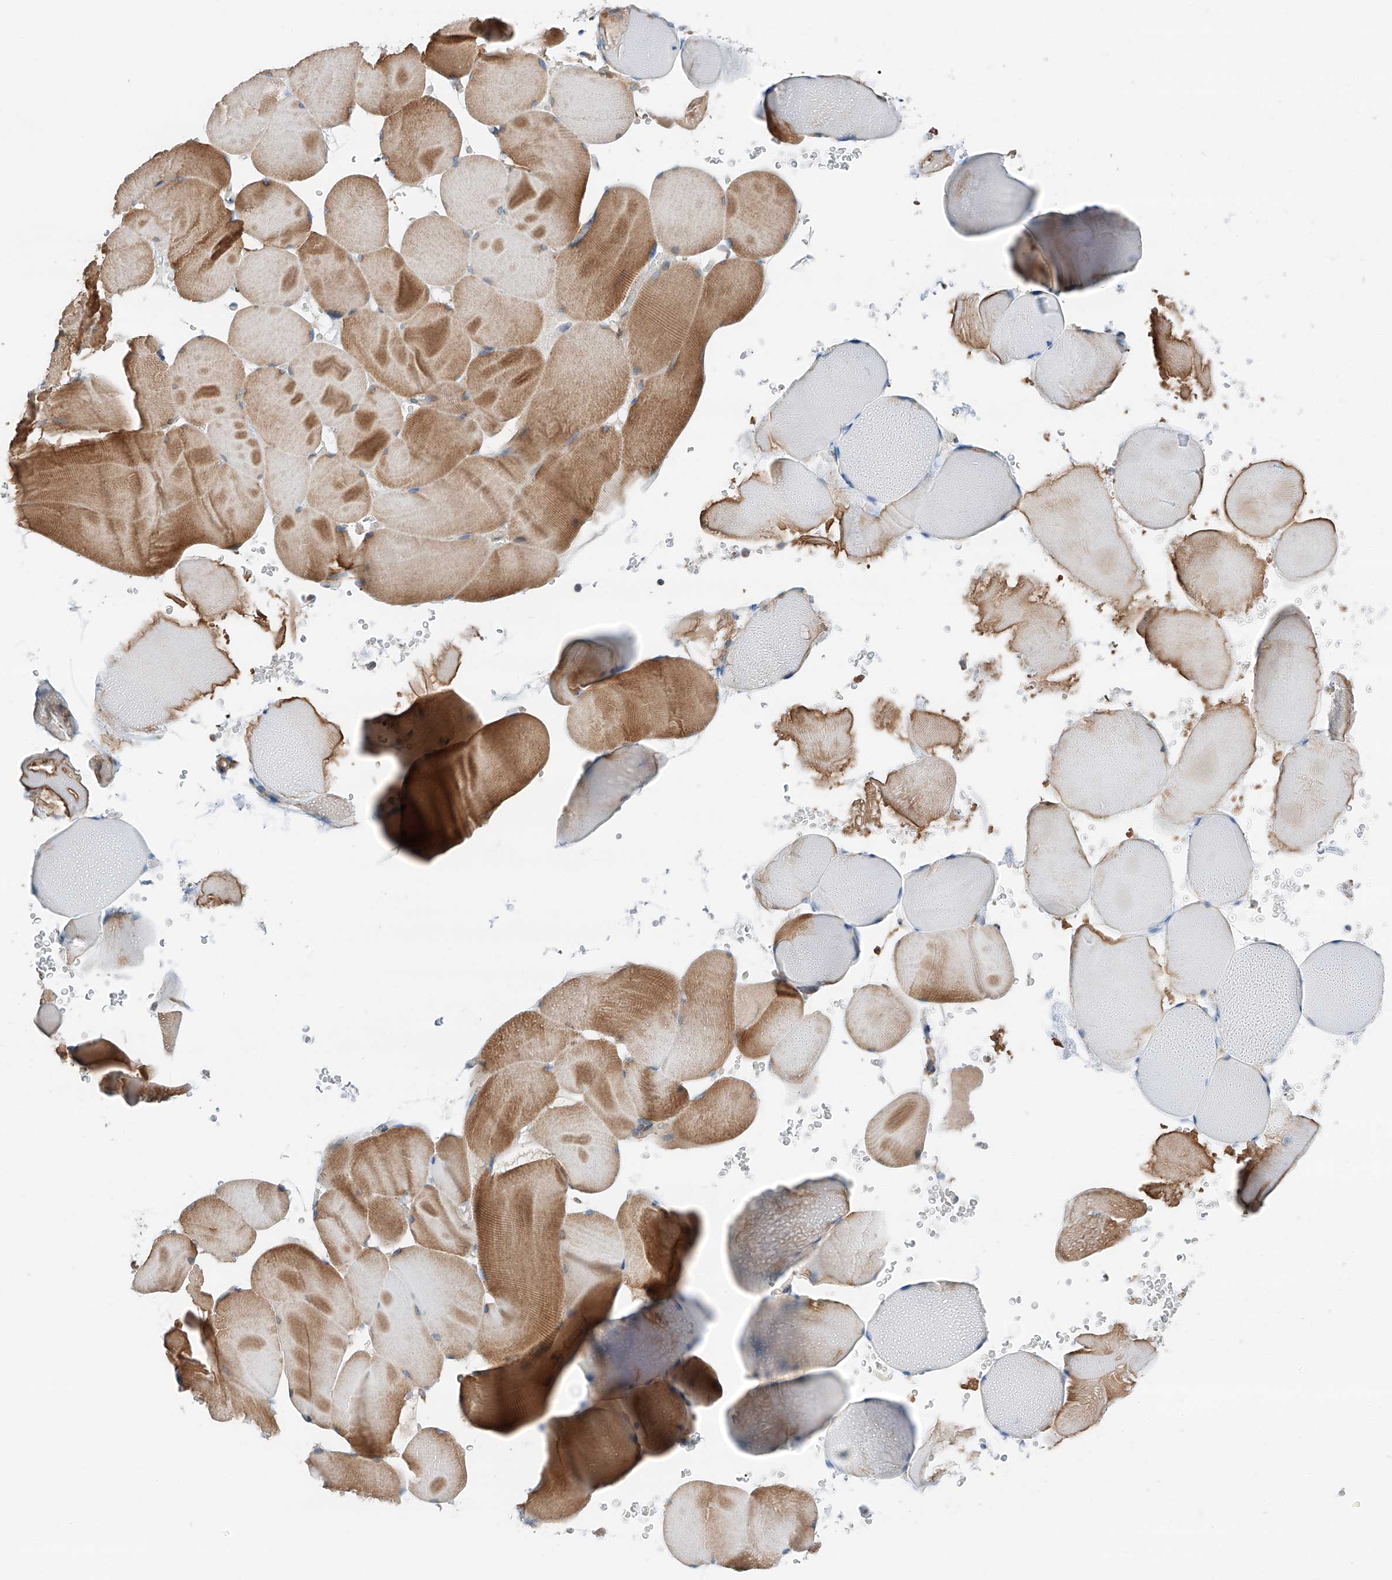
{"staining": {"intensity": "moderate", "quantity": "25%-75%", "location": "cytoplasmic/membranous"}, "tissue": "skeletal muscle", "cell_type": "Myocytes", "image_type": "normal", "snomed": [{"axis": "morphology", "description": "Normal tissue, NOS"}, {"axis": "topography", "description": "Skeletal muscle"}], "caption": "The micrograph reveals immunohistochemical staining of benign skeletal muscle. There is moderate cytoplasmic/membranous positivity is appreciated in approximately 25%-75% of myocytes.", "gene": "ZC3H15", "patient": {"sex": "male", "age": 62}}